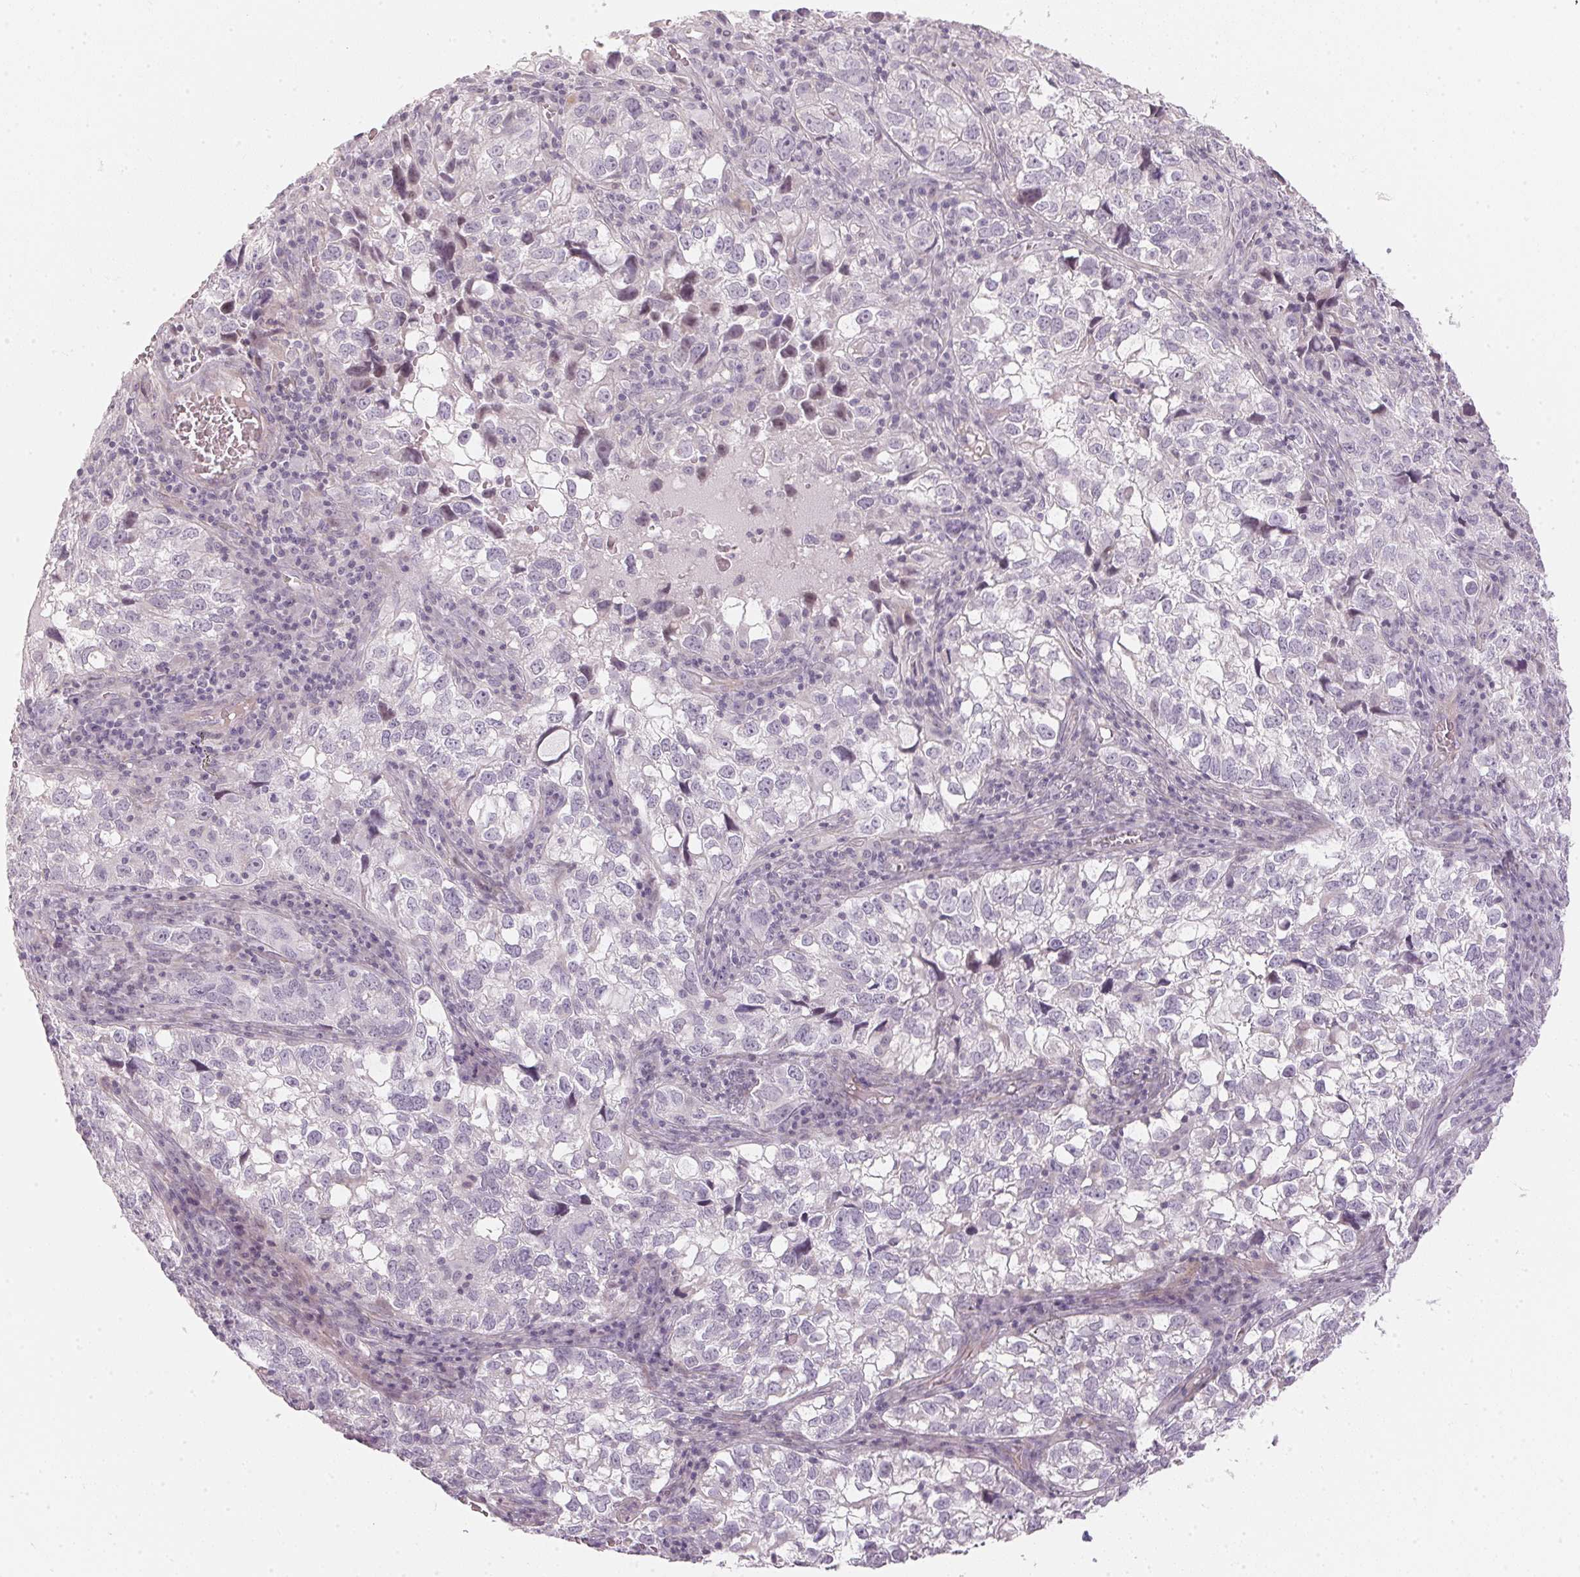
{"staining": {"intensity": "negative", "quantity": "none", "location": "none"}, "tissue": "cervical cancer", "cell_type": "Tumor cells", "image_type": "cancer", "snomed": [{"axis": "morphology", "description": "Squamous cell carcinoma, NOS"}, {"axis": "topography", "description": "Cervix"}], "caption": "An immunohistochemistry micrograph of squamous cell carcinoma (cervical) is shown. There is no staining in tumor cells of squamous cell carcinoma (cervical). (DAB (3,3'-diaminobenzidine) immunohistochemistry (IHC) visualized using brightfield microscopy, high magnification).", "gene": "GDAP1L1", "patient": {"sex": "female", "age": 55}}